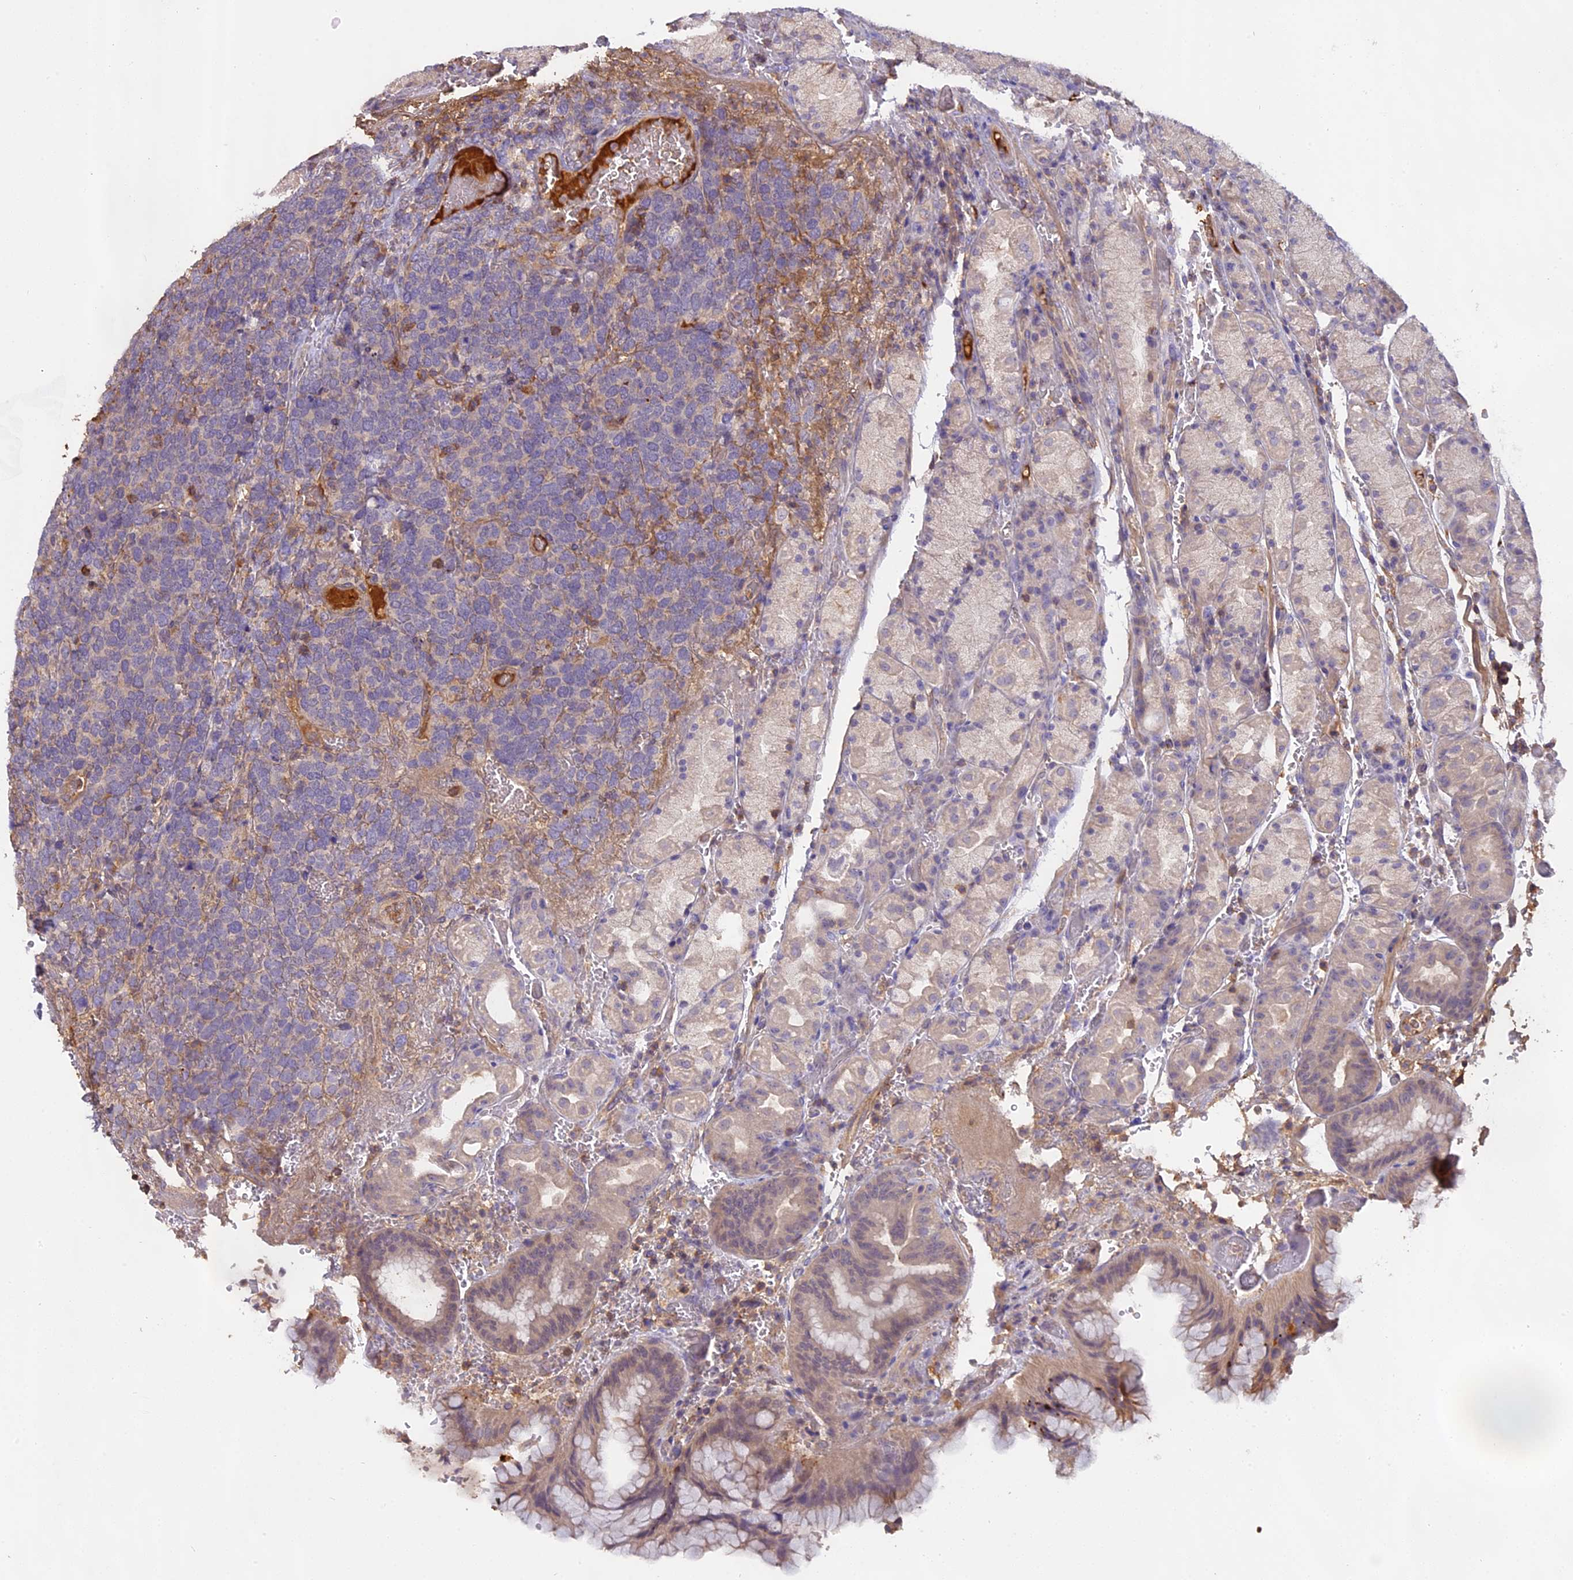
{"staining": {"intensity": "negative", "quantity": "none", "location": "none"}, "tissue": "stomach", "cell_type": "Glandular cells", "image_type": "normal", "snomed": [{"axis": "morphology", "description": "Normal tissue, NOS"}, {"axis": "morphology", "description": "Carcinoid, malignant, NOS"}, {"axis": "topography", "description": "Stomach, upper"}], "caption": "Stomach was stained to show a protein in brown. There is no significant positivity in glandular cells. (DAB (3,3'-diaminobenzidine) immunohistochemistry visualized using brightfield microscopy, high magnification).", "gene": "CFAP119", "patient": {"sex": "male", "age": 39}}